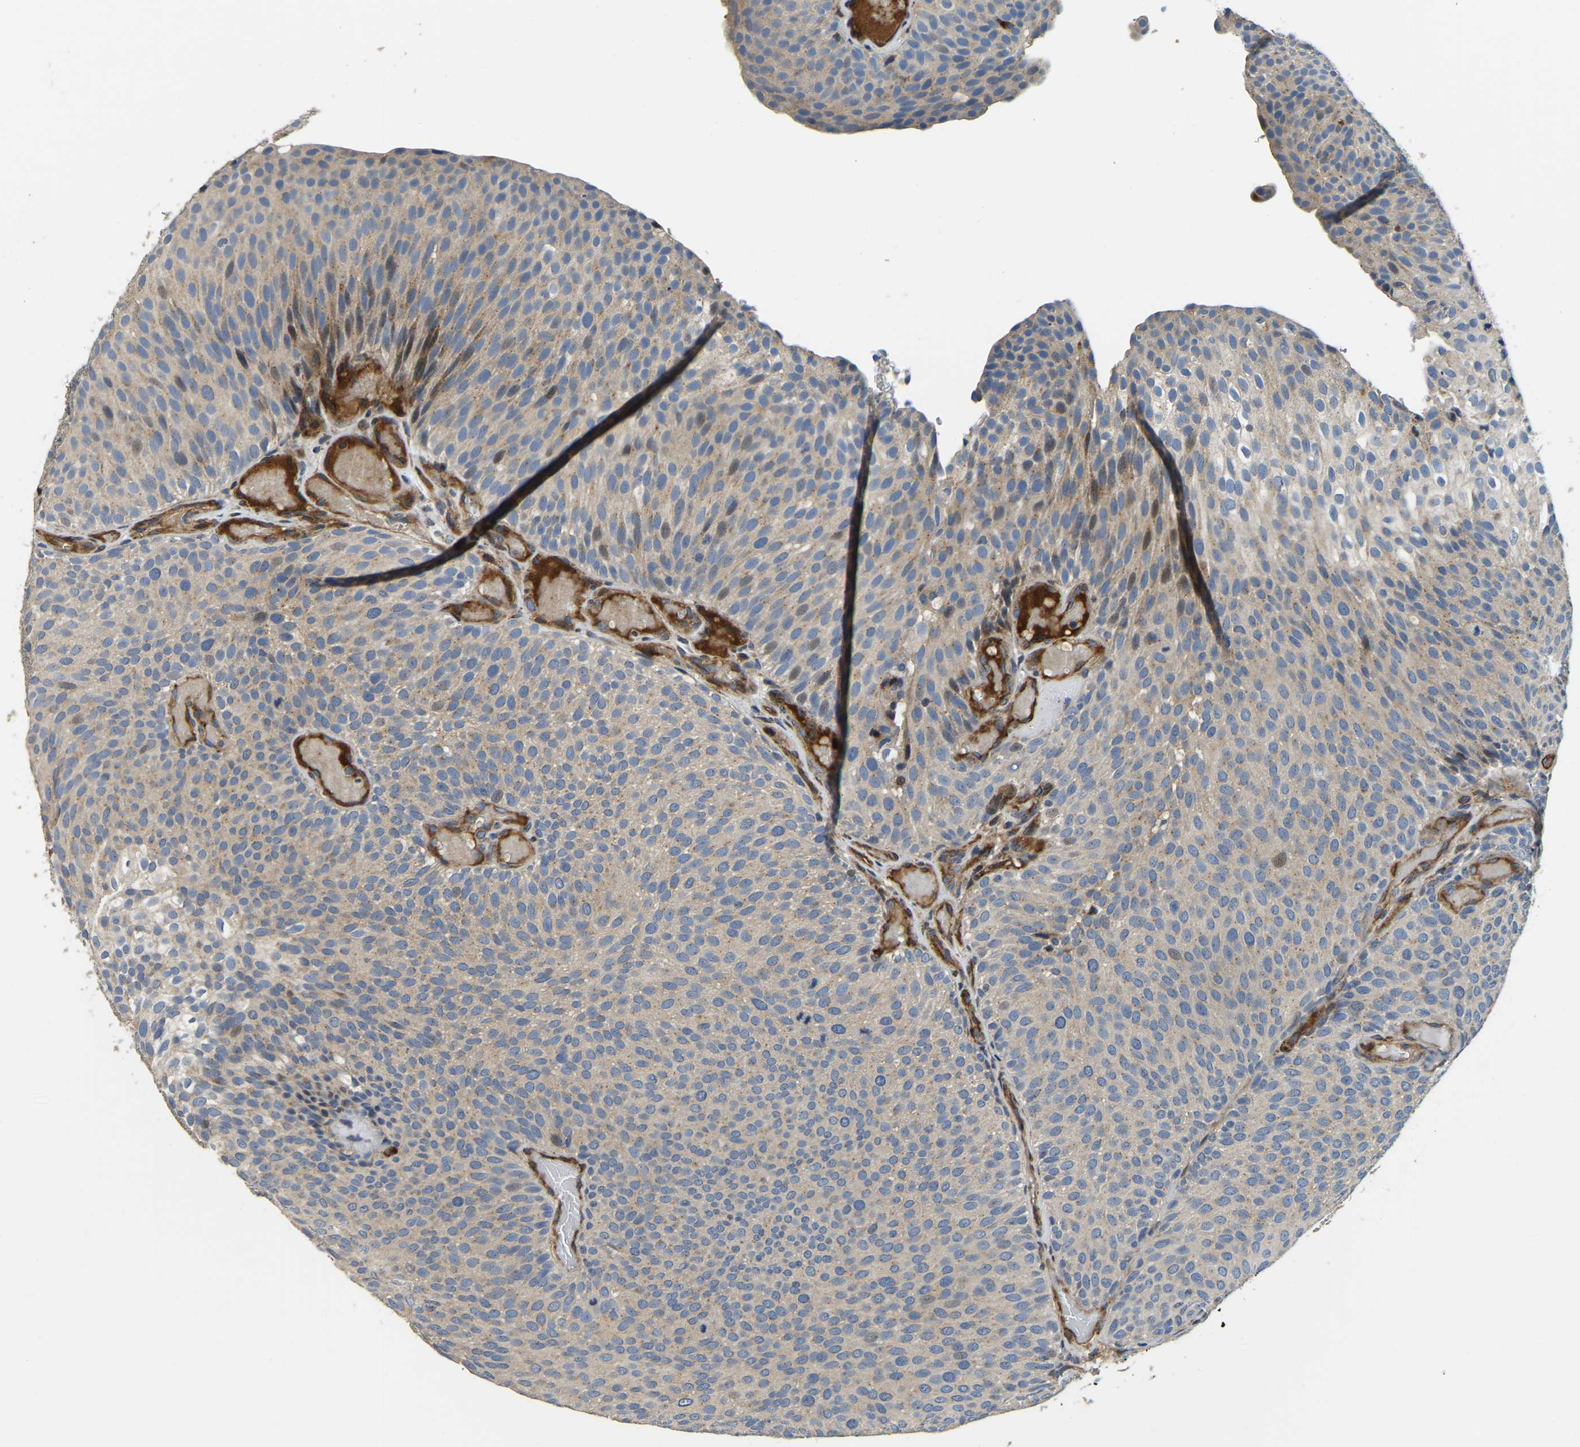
{"staining": {"intensity": "weak", "quantity": ">75%", "location": "cytoplasmic/membranous,nuclear"}, "tissue": "urothelial cancer", "cell_type": "Tumor cells", "image_type": "cancer", "snomed": [{"axis": "morphology", "description": "Urothelial carcinoma, Low grade"}, {"axis": "topography", "description": "Urinary bladder"}], "caption": "Immunohistochemical staining of urothelial cancer demonstrates low levels of weak cytoplasmic/membranous and nuclear protein expression in approximately >75% of tumor cells. (DAB (3,3'-diaminobenzidine) IHC with brightfield microscopy, high magnification).", "gene": "RNF39", "patient": {"sex": "male", "age": 78}}